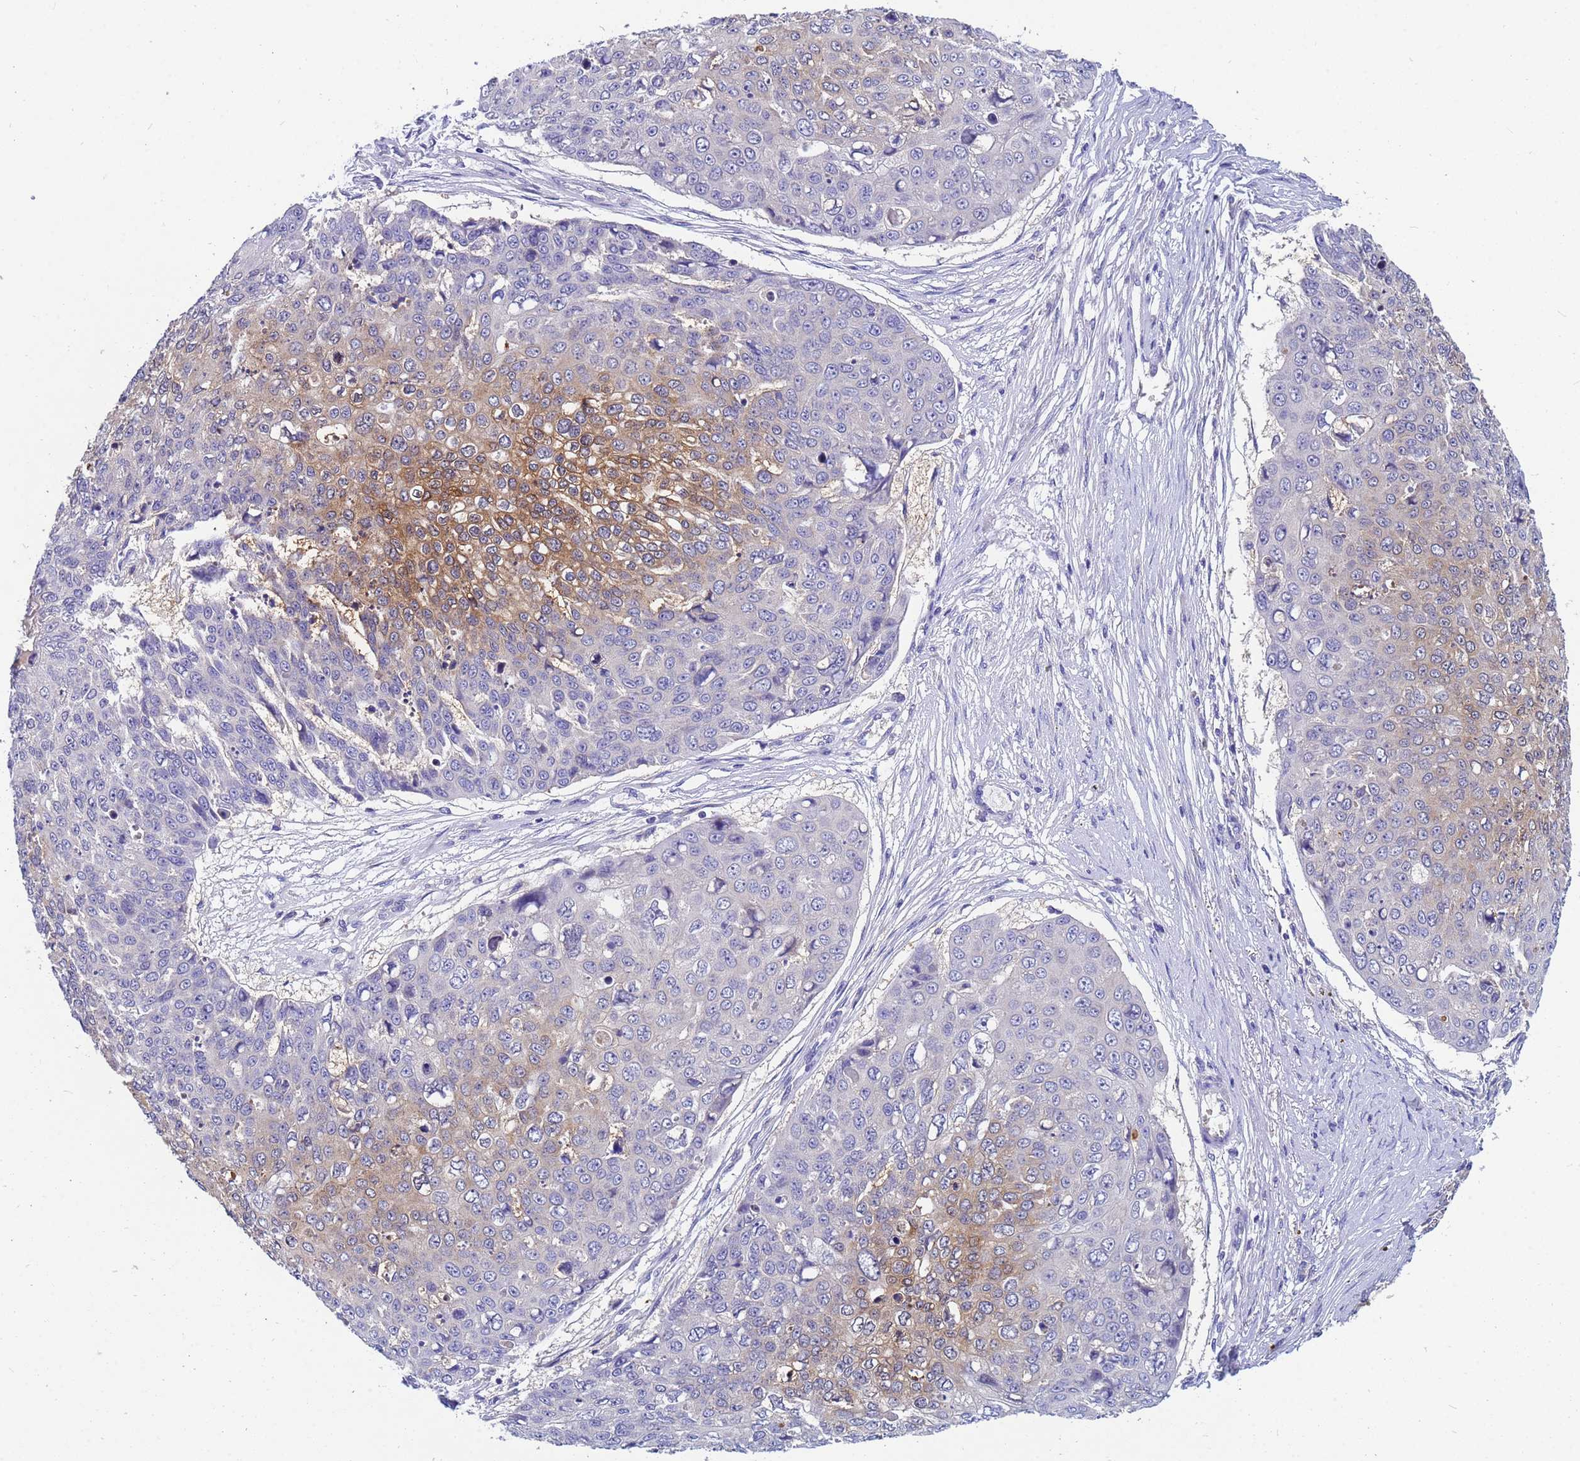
{"staining": {"intensity": "moderate", "quantity": "<25%", "location": "cytoplasmic/membranous"}, "tissue": "skin cancer", "cell_type": "Tumor cells", "image_type": "cancer", "snomed": [{"axis": "morphology", "description": "Squamous cell carcinoma, NOS"}, {"axis": "topography", "description": "Skin"}], "caption": "A high-resolution histopathology image shows immunohistochemistry (IHC) staining of skin cancer (squamous cell carcinoma), which displays moderate cytoplasmic/membranous expression in about <25% of tumor cells. (DAB IHC, brown staining for protein, blue staining for nuclei).", "gene": "TTLL11", "patient": {"sex": "male", "age": 71}}